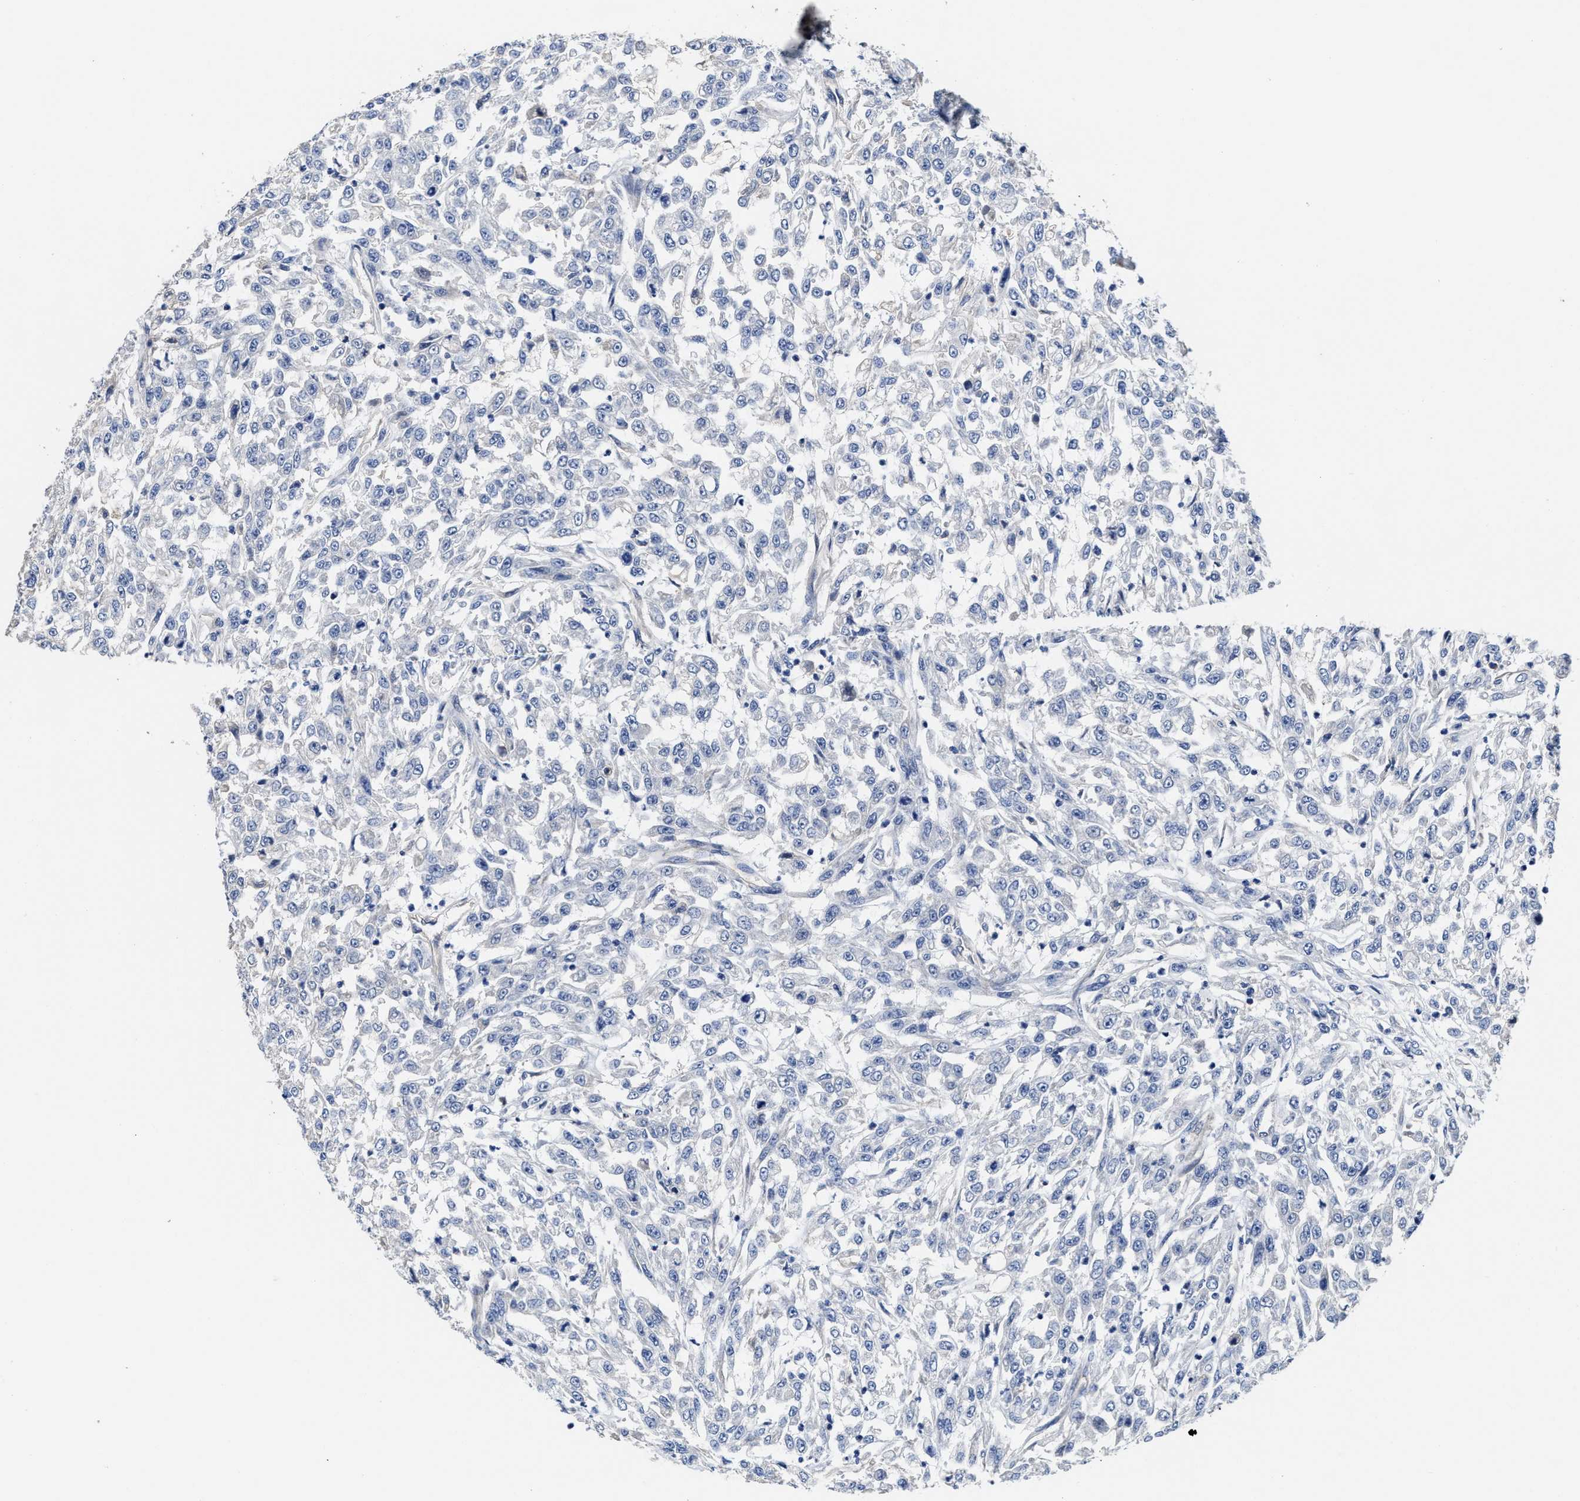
{"staining": {"intensity": "negative", "quantity": "none", "location": "none"}, "tissue": "urothelial cancer", "cell_type": "Tumor cells", "image_type": "cancer", "snomed": [{"axis": "morphology", "description": "Urothelial carcinoma, High grade"}, {"axis": "topography", "description": "Urinary bladder"}], "caption": "IHC image of human high-grade urothelial carcinoma stained for a protein (brown), which demonstrates no positivity in tumor cells. (DAB immunohistochemistry with hematoxylin counter stain).", "gene": "TRAF6", "patient": {"sex": "male", "age": 46}}